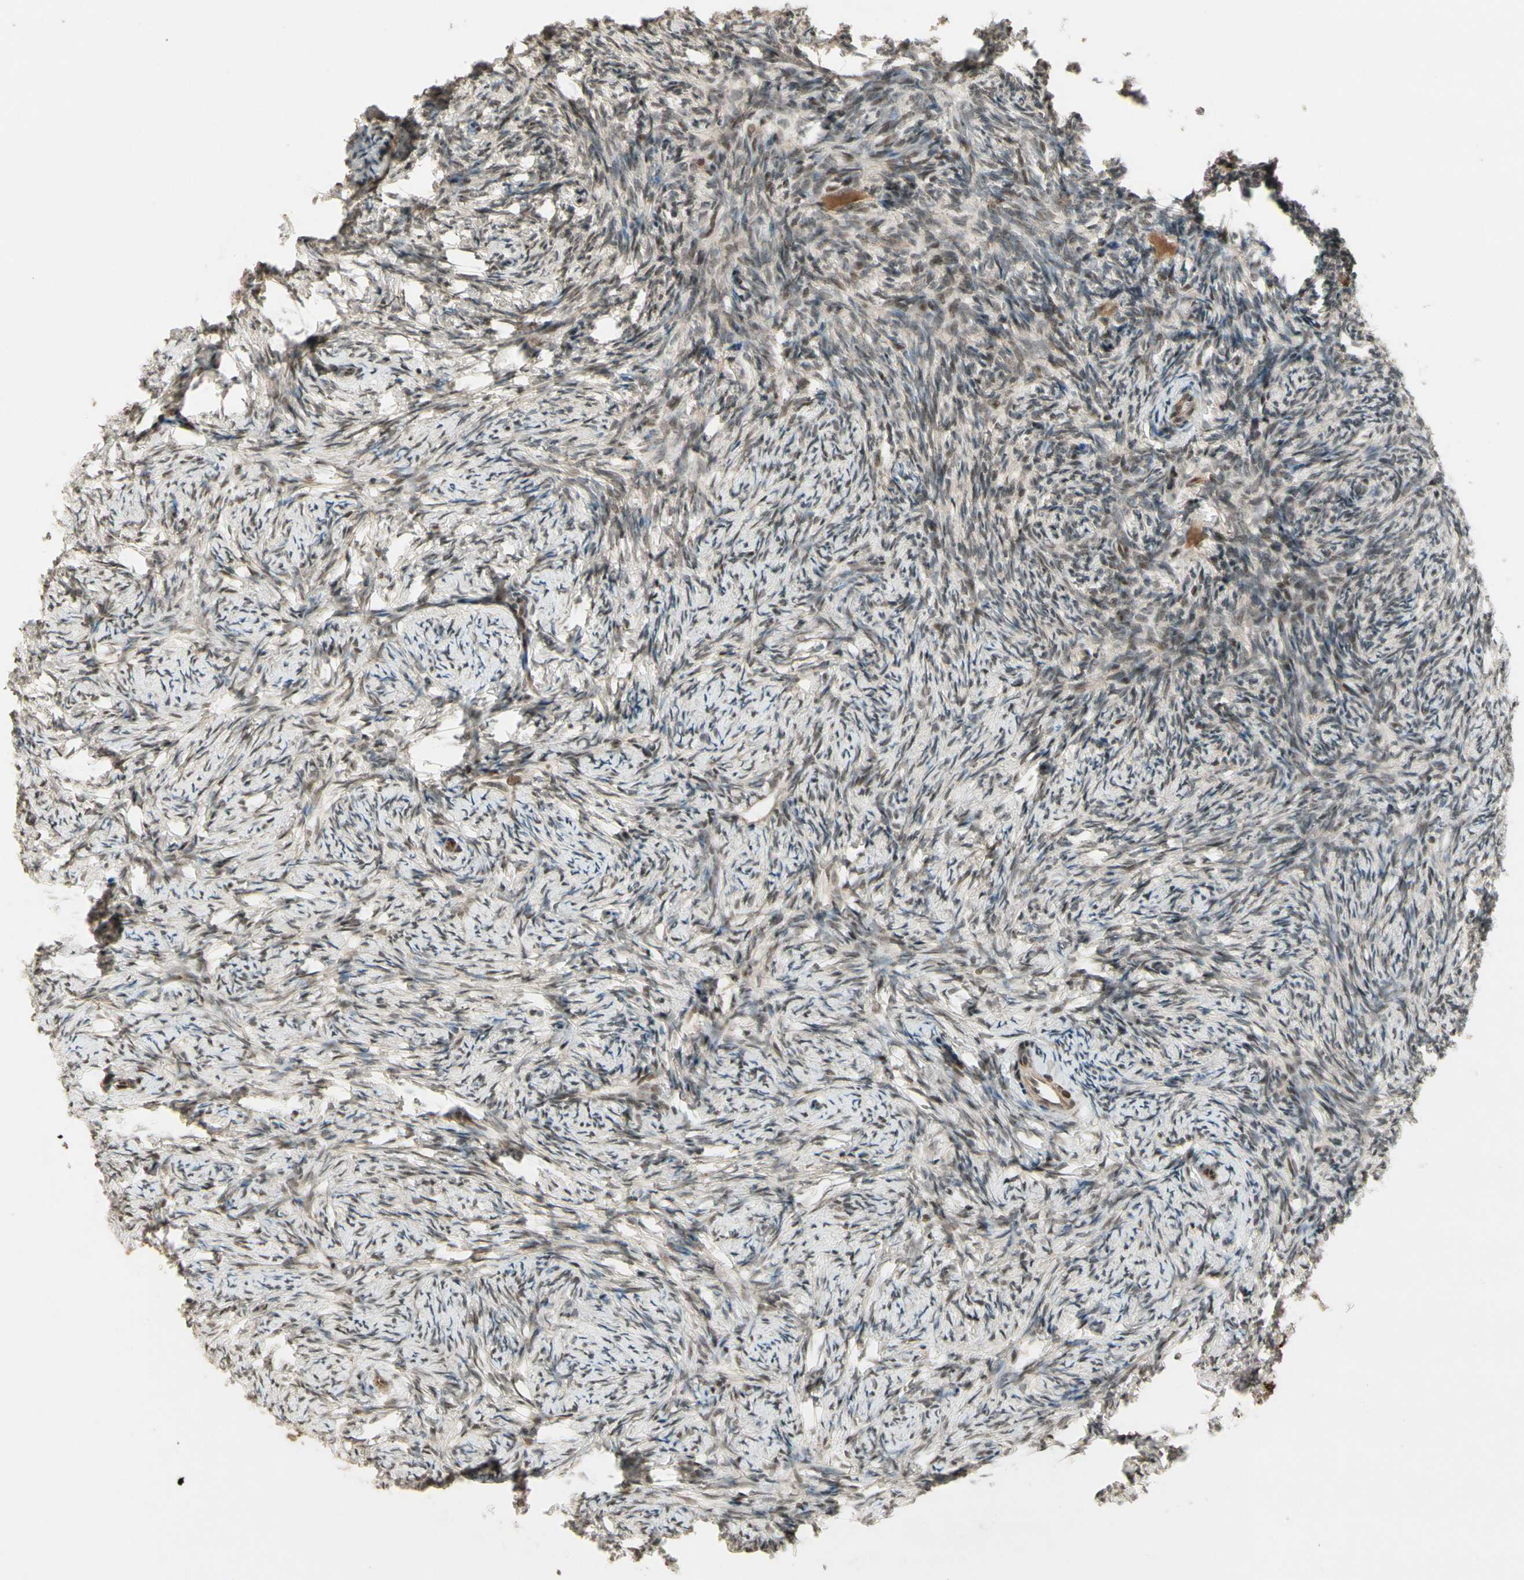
{"staining": {"intensity": "moderate", "quantity": "<25%", "location": "nuclear"}, "tissue": "ovary", "cell_type": "Ovarian stroma cells", "image_type": "normal", "snomed": [{"axis": "morphology", "description": "Normal tissue, NOS"}, {"axis": "topography", "description": "Ovary"}], "caption": "Immunohistochemistry of normal human ovary demonstrates low levels of moderate nuclear staining in about <25% of ovarian stroma cells. (DAB (3,3'-diaminobenzidine) = brown stain, brightfield microscopy at high magnification).", "gene": "CDK11A", "patient": {"sex": "female", "age": 60}}